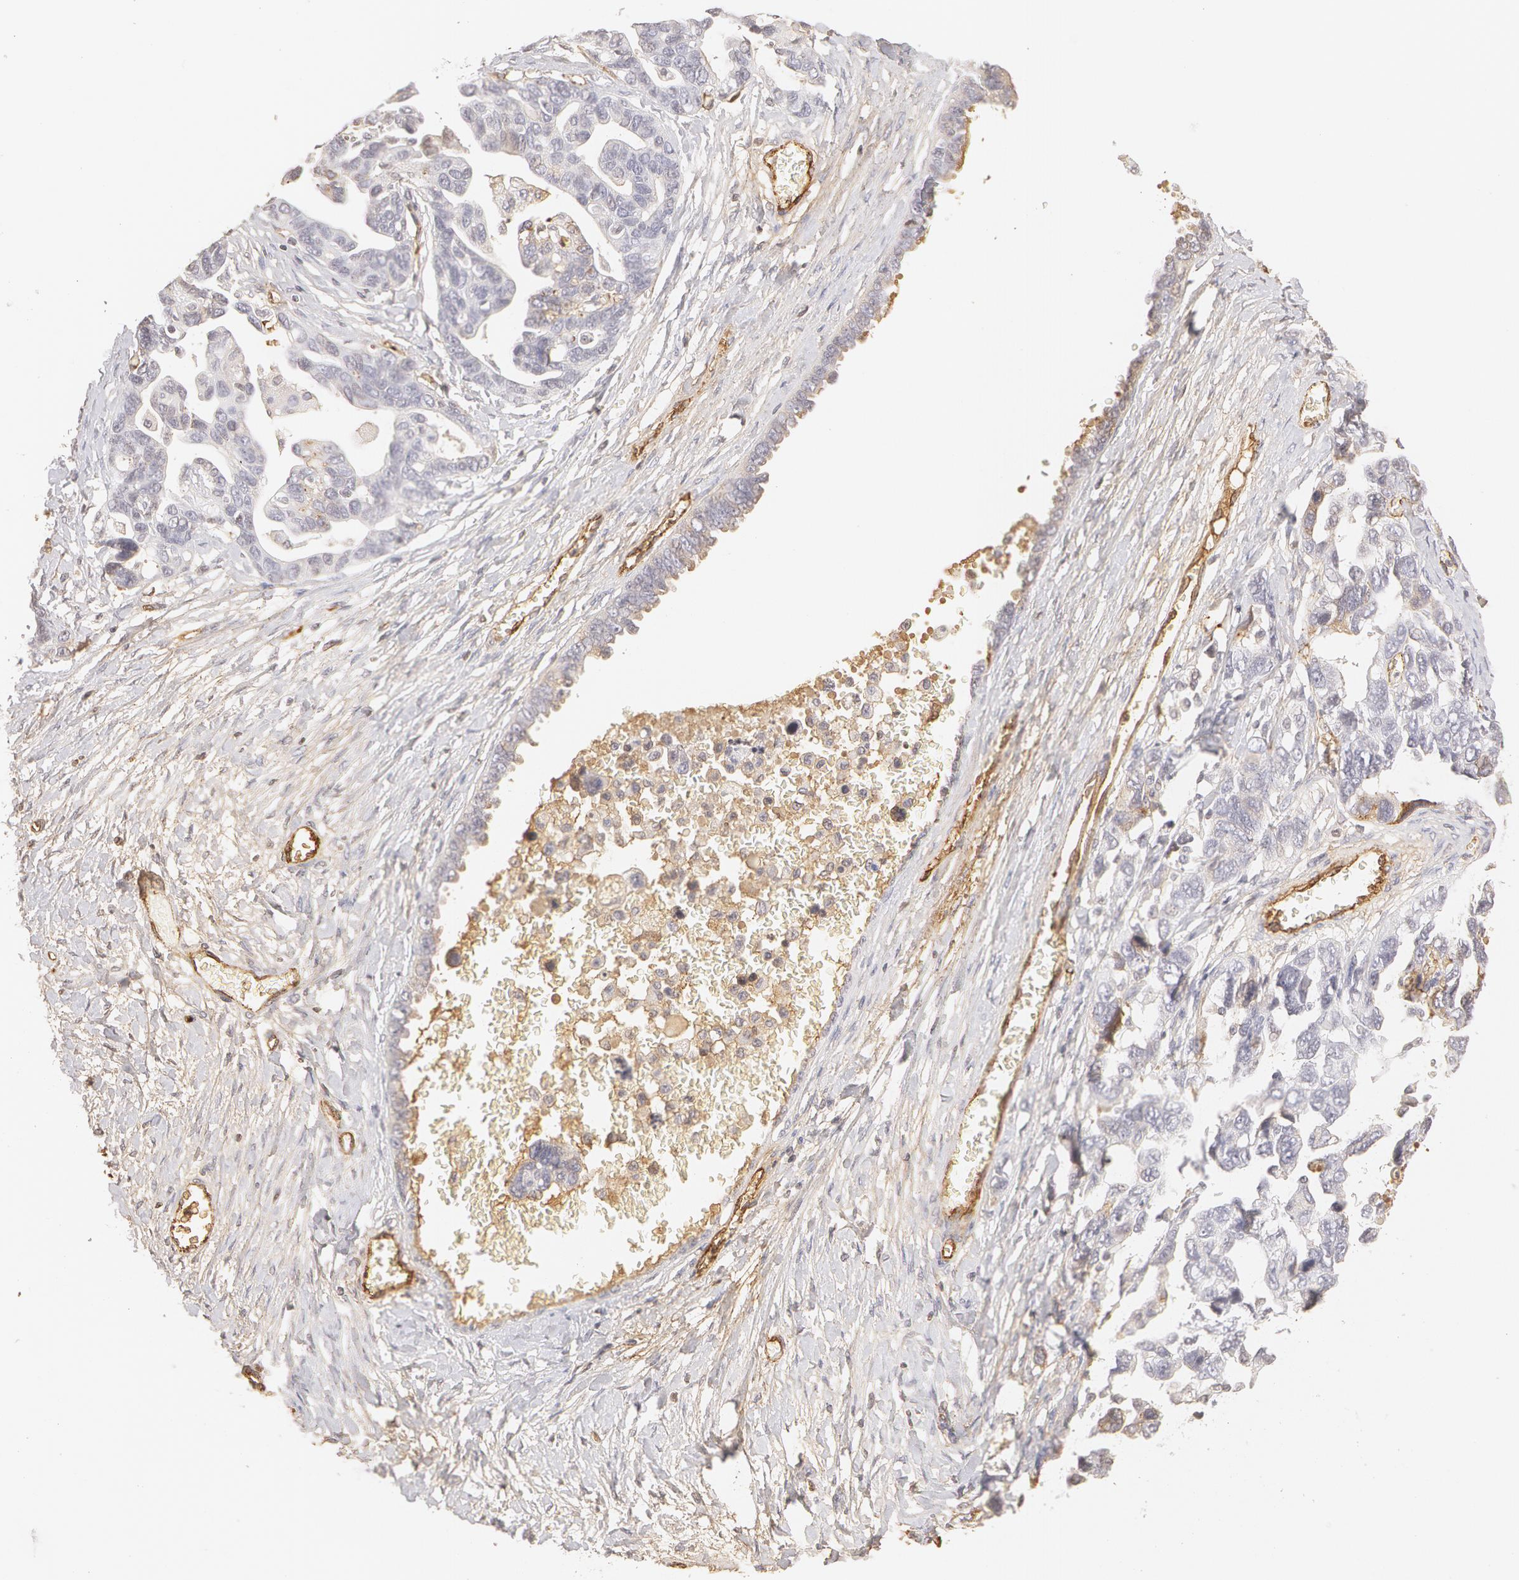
{"staining": {"intensity": "negative", "quantity": "none", "location": "none"}, "tissue": "ovarian cancer", "cell_type": "Tumor cells", "image_type": "cancer", "snomed": [{"axis": "morphology", "description": "Cystadenocarcinoma, serous, NOS"}, {"axis": "topography", "description": "Ovary"}], "caption": "A histopathology image of human serous cystadenocarcinoma (ovarian) is negative for staining in tumor cells.", "gene": "VWF", "patient": {"sex": "female", "age": 69}}